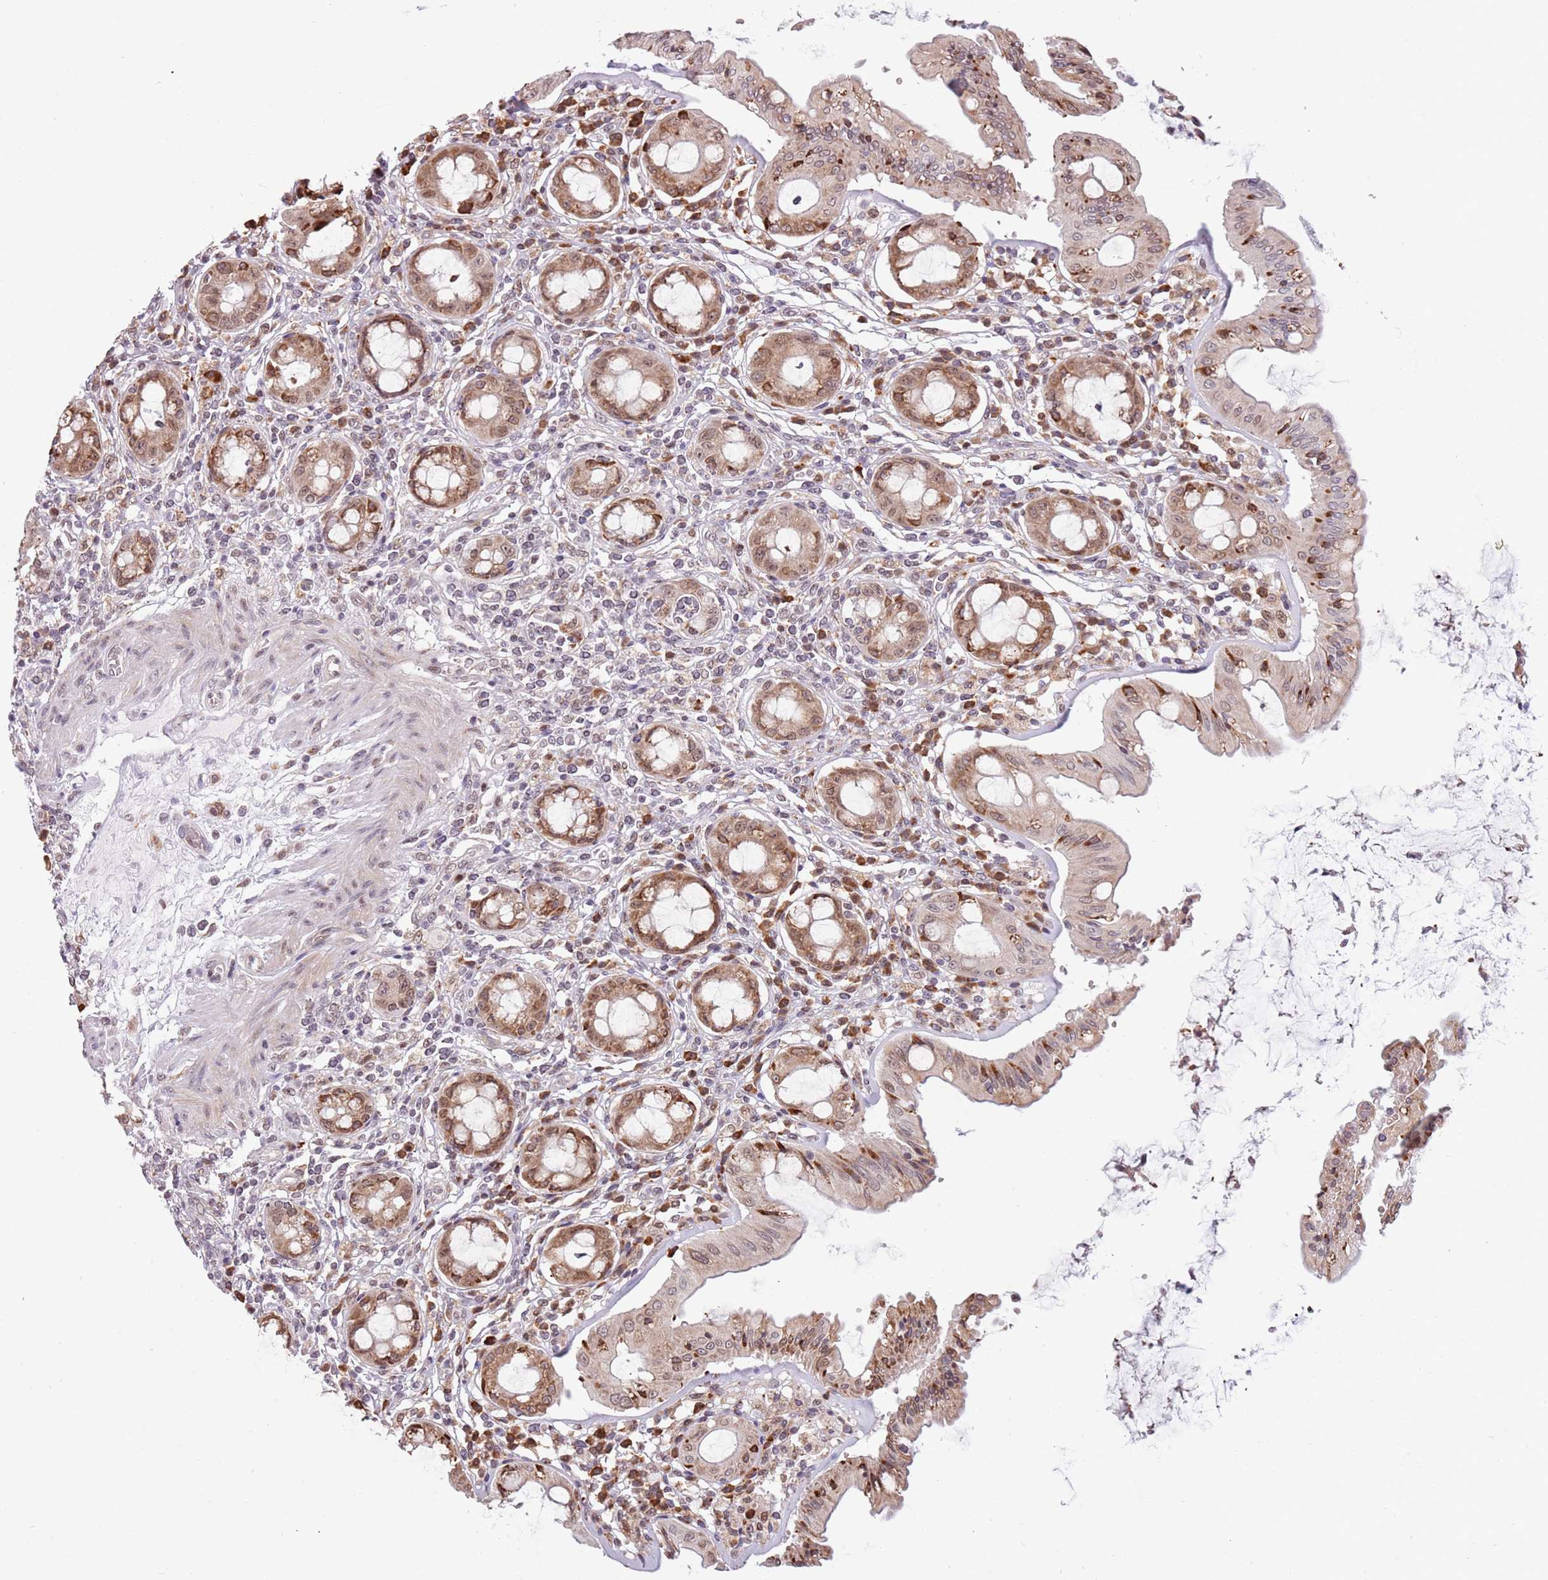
{"staining": {"intensity": "moderate", "quantity": ">75%", "location": "cytoplasmic/membranous,nuclear"}, "tissue": "rectum", "cell_type": "Glandular cells", "image_type": "normal", "snomed": [{"axis": "morphology", "description": "Normal tissue, NOS"}, {"axis": "topography", "description": "Rectum"}], "caption": "A histopathology image of rectum stained for a protein exhibits moderate cytoplasmic/membranous,nuclear brown staining in glandular cells. (Brightfield microscopy of DAB IHC at high magnification).", "gene": "BARD1", "patient": {"sex": "female", "age": 57}}